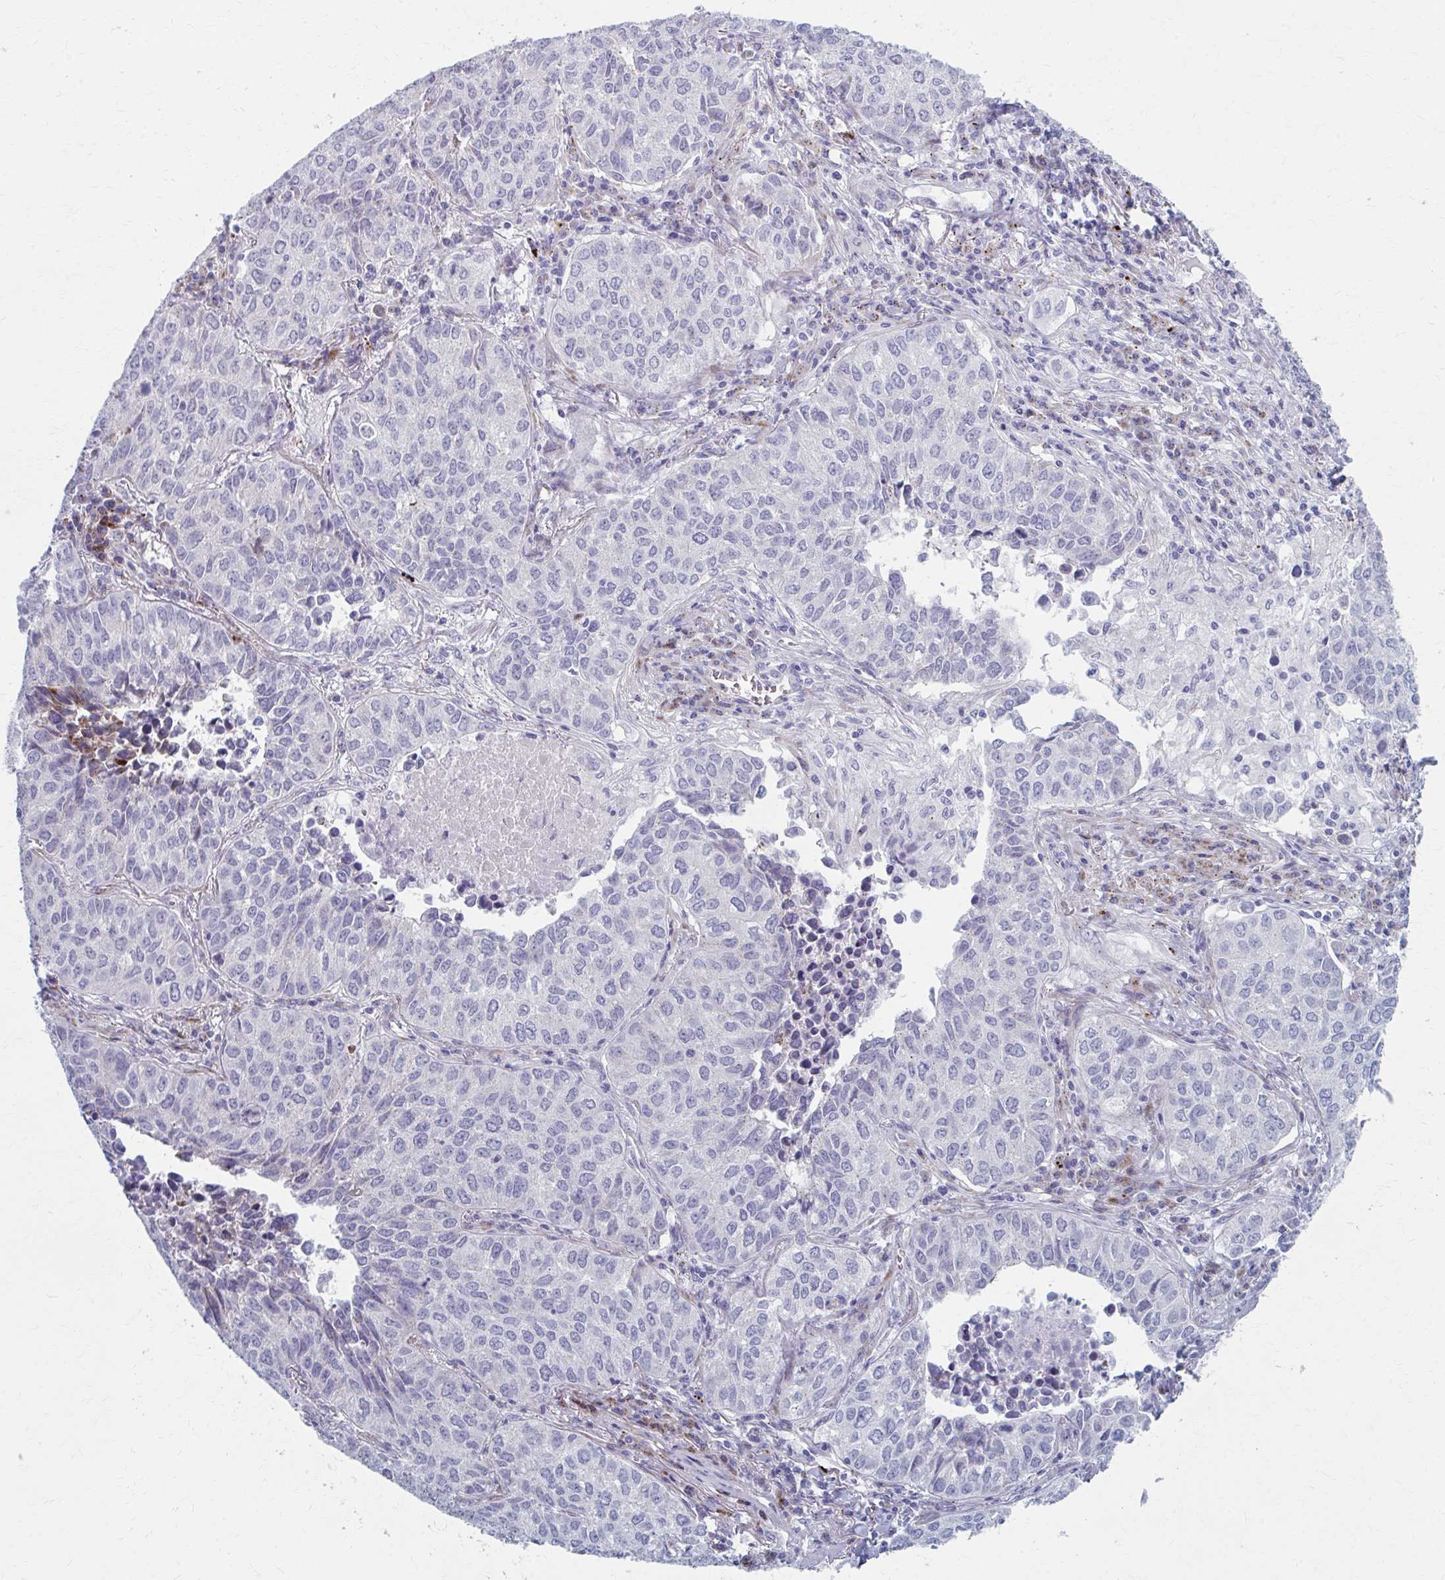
{"staining": {"intensity": "negative", "quantity": "none", "location": "none"}, "tissue": "lung cancer", "cell_type": "Tumor cells", "image_type": "cancer", "snomed": [{"axis": "morphology", "description": "Adenocarcinoma, NOS"}, {"axis": "topography", "description": "Lung"}], "caption": "Tumor cells are negative for brown protein staining in lung cancer.", "gene": "OLFM2", "patient": {"sex": "female", "age": 50}}